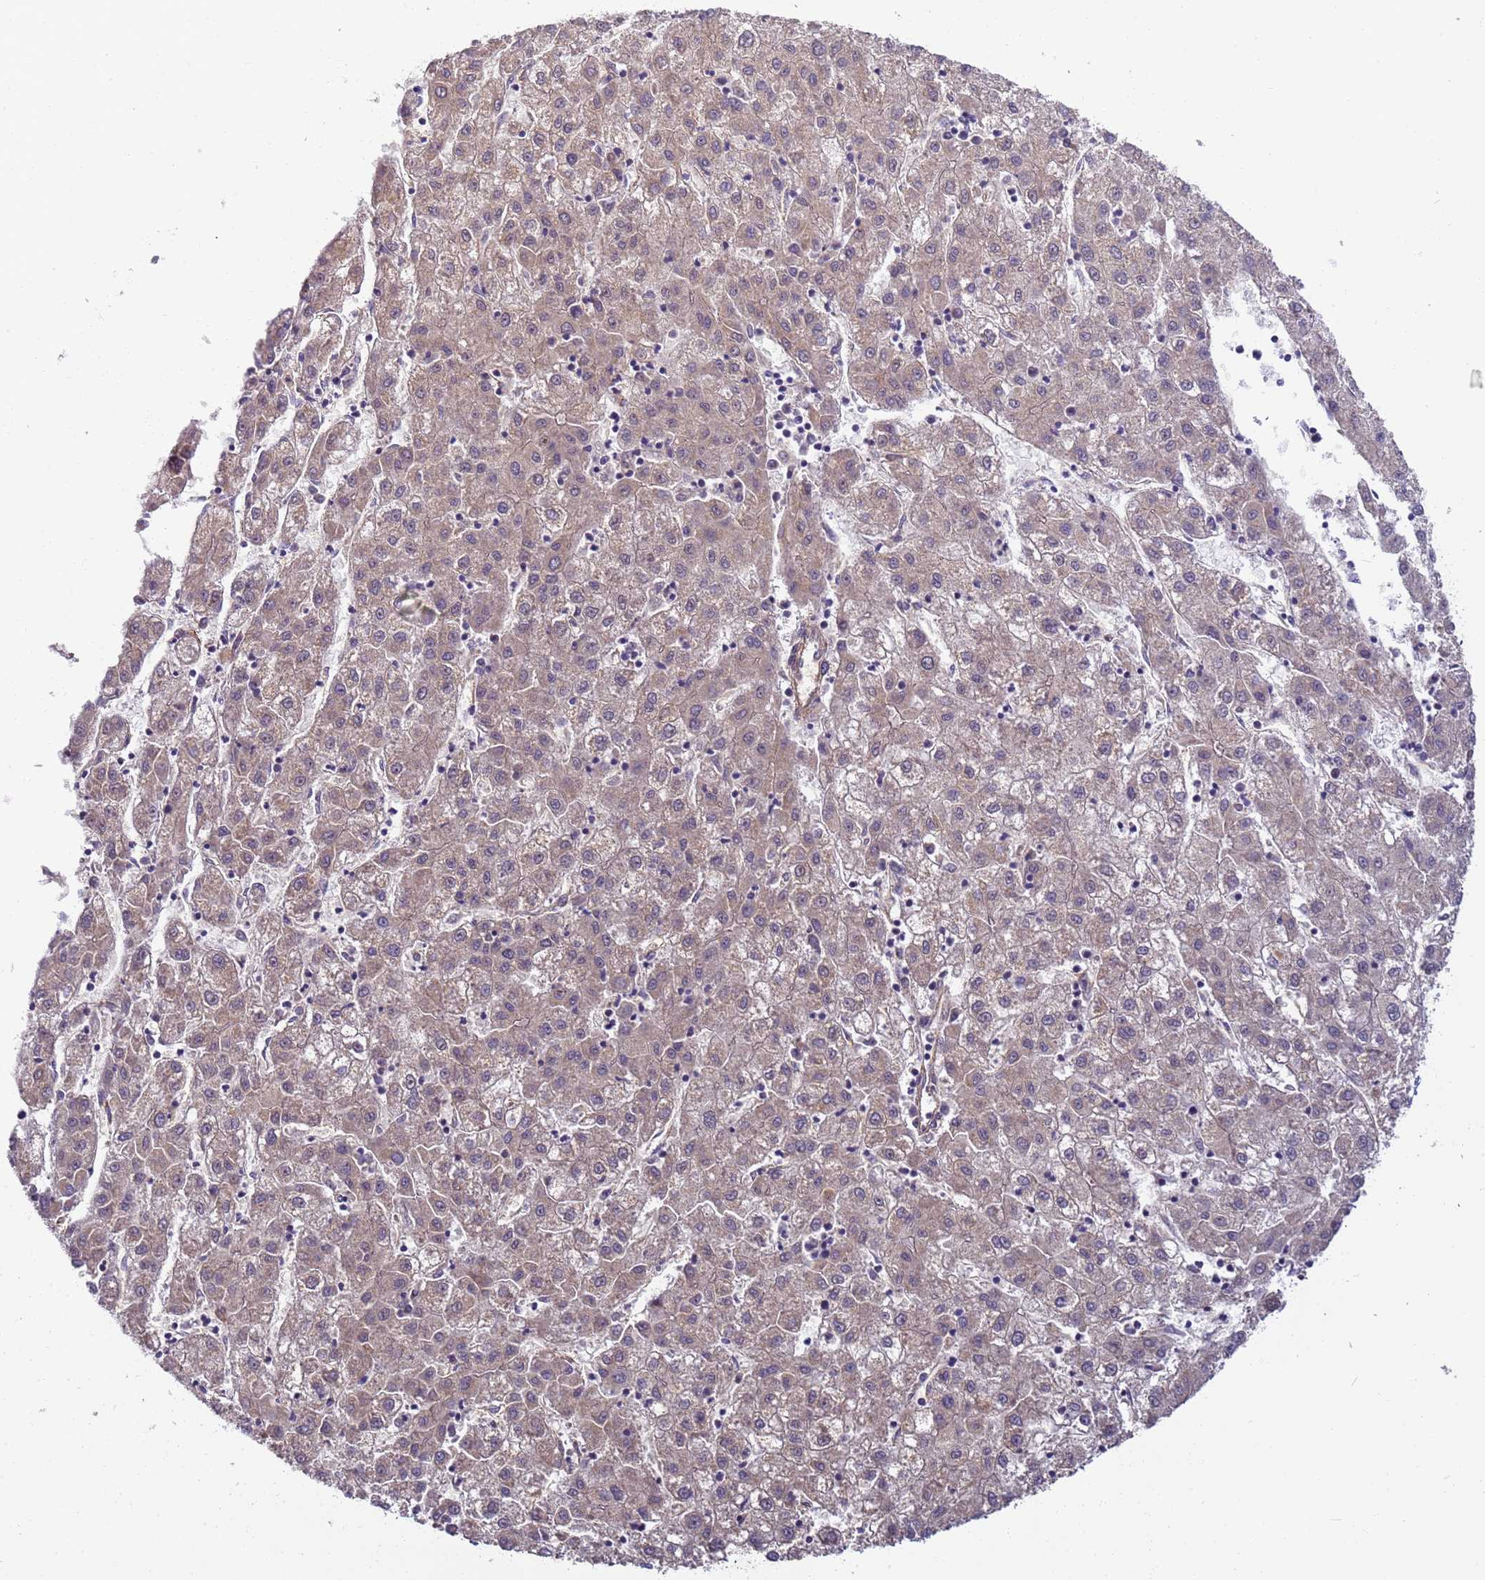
{"staining": {"intensity": "weak", "quantity": "25%-75%", "location": "cytoplasmic/membranous"}, "tissue": "liver cancer", "cell_type": "Tumor cells", "image_type": "cancer", "snomed": [{"axis": "morphology", "description": "Carcinoma, Hepatocellular, NOS"}, {"axis": "topography", "description": "Liver"}], "caption": "Immunohistochemical staining of hepatocellular carcinoma (liver) exhibits weak cytoplasmic/membranous protein expression in about 25%-75% of tumor cells.", "gene": "RAPGEF3", "patient": {"sex": "male", "age": 72}}